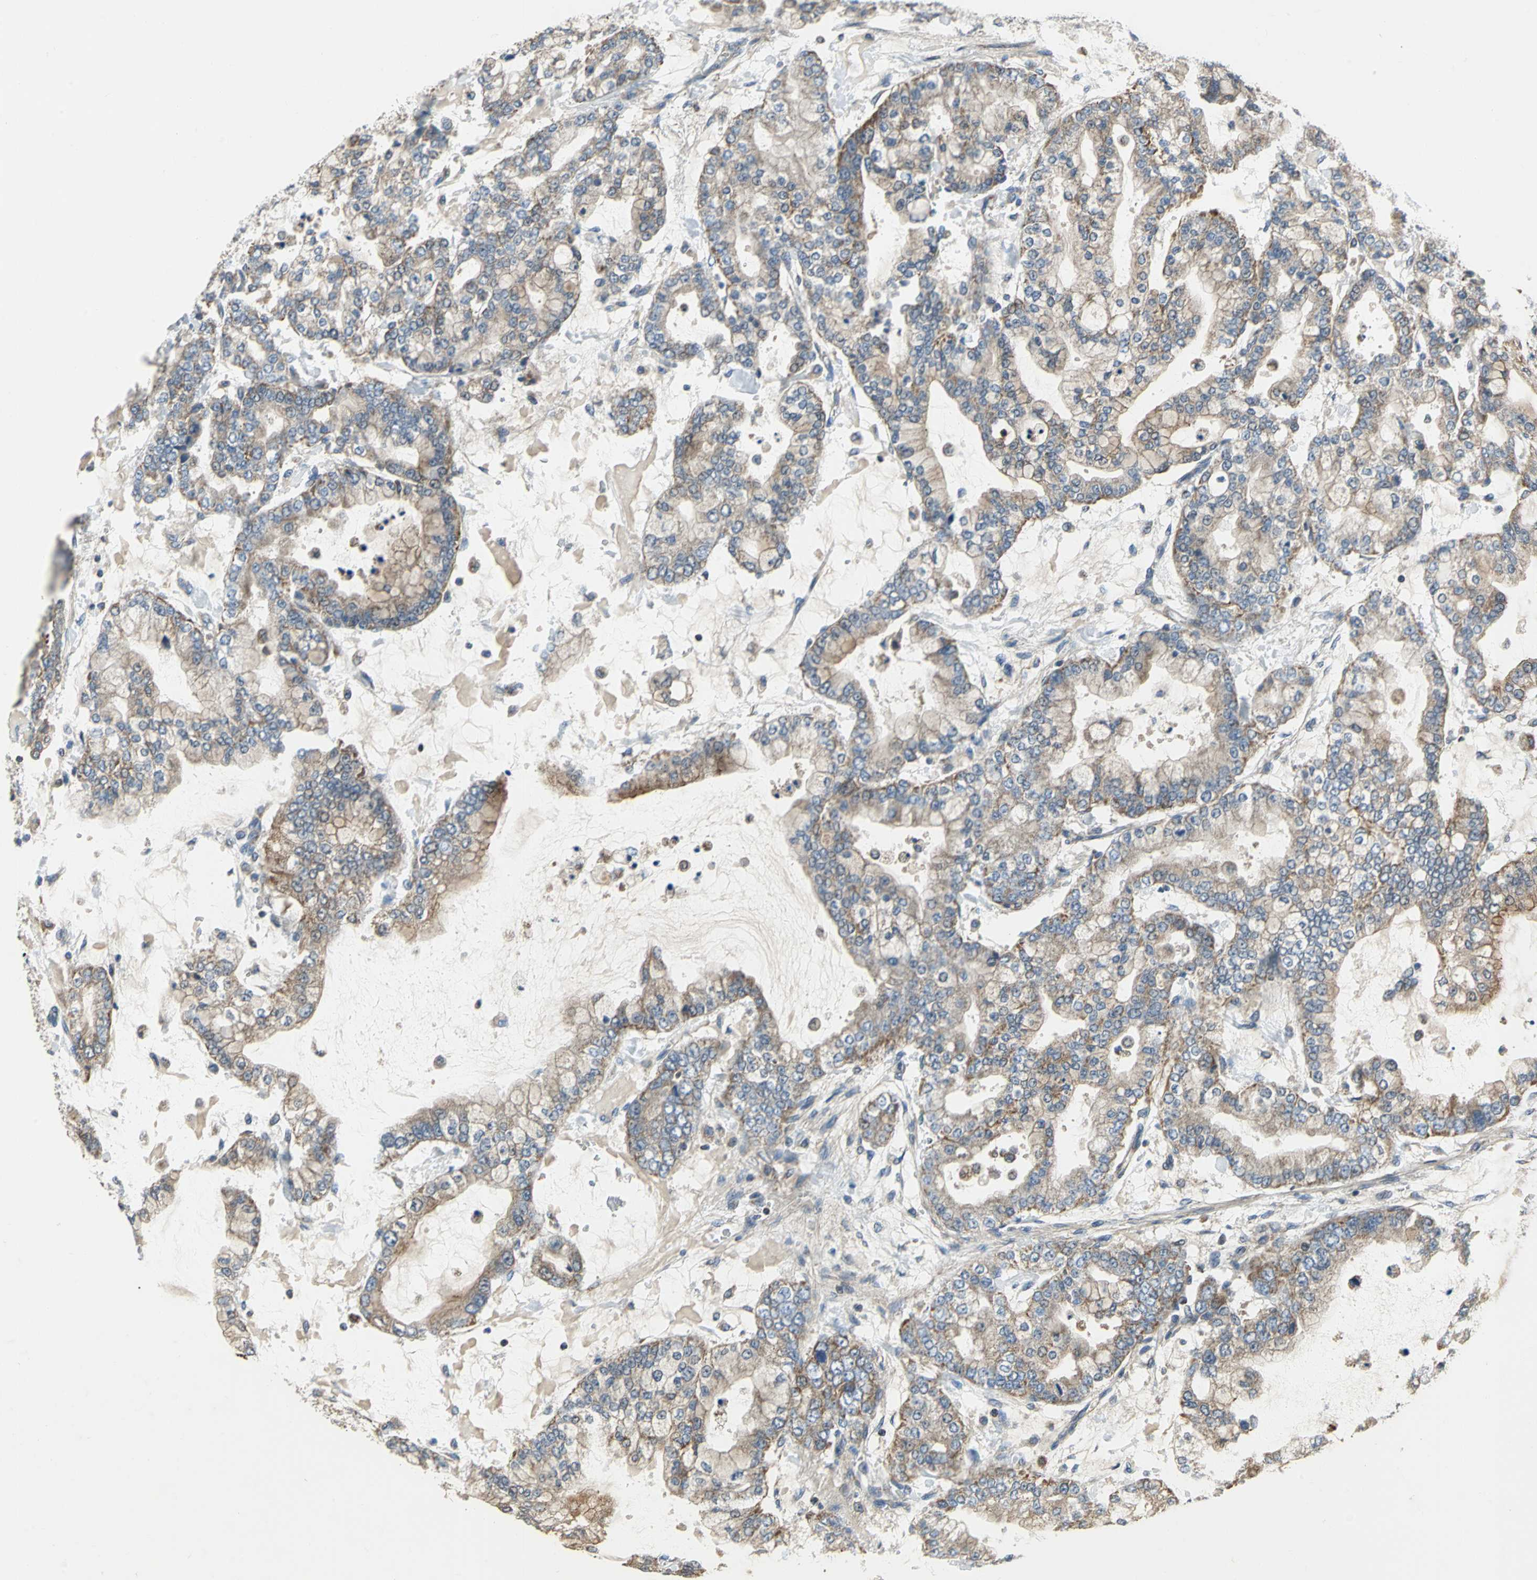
{"staining": {"intensity": "moderate", "quantity": ">75%", "location": "cytoplasmic/membranous"}, "tissue": "stomach cancer", "cell_type": "Tumor cells", "image_type": "cancer", "snomed": [{"axis": "morphology", "description": "Adenocarcinoma, NOS"}, {"axis": "topography", "description": "Stomach"}], "caption": "Stomach cancer stained with a brown dye reveals moderate cytoplasmic/membranous positive staining in about >75% of tumor cells.", "gene": "TRAK1", "patient": {"sex": "male", "age": 76}}